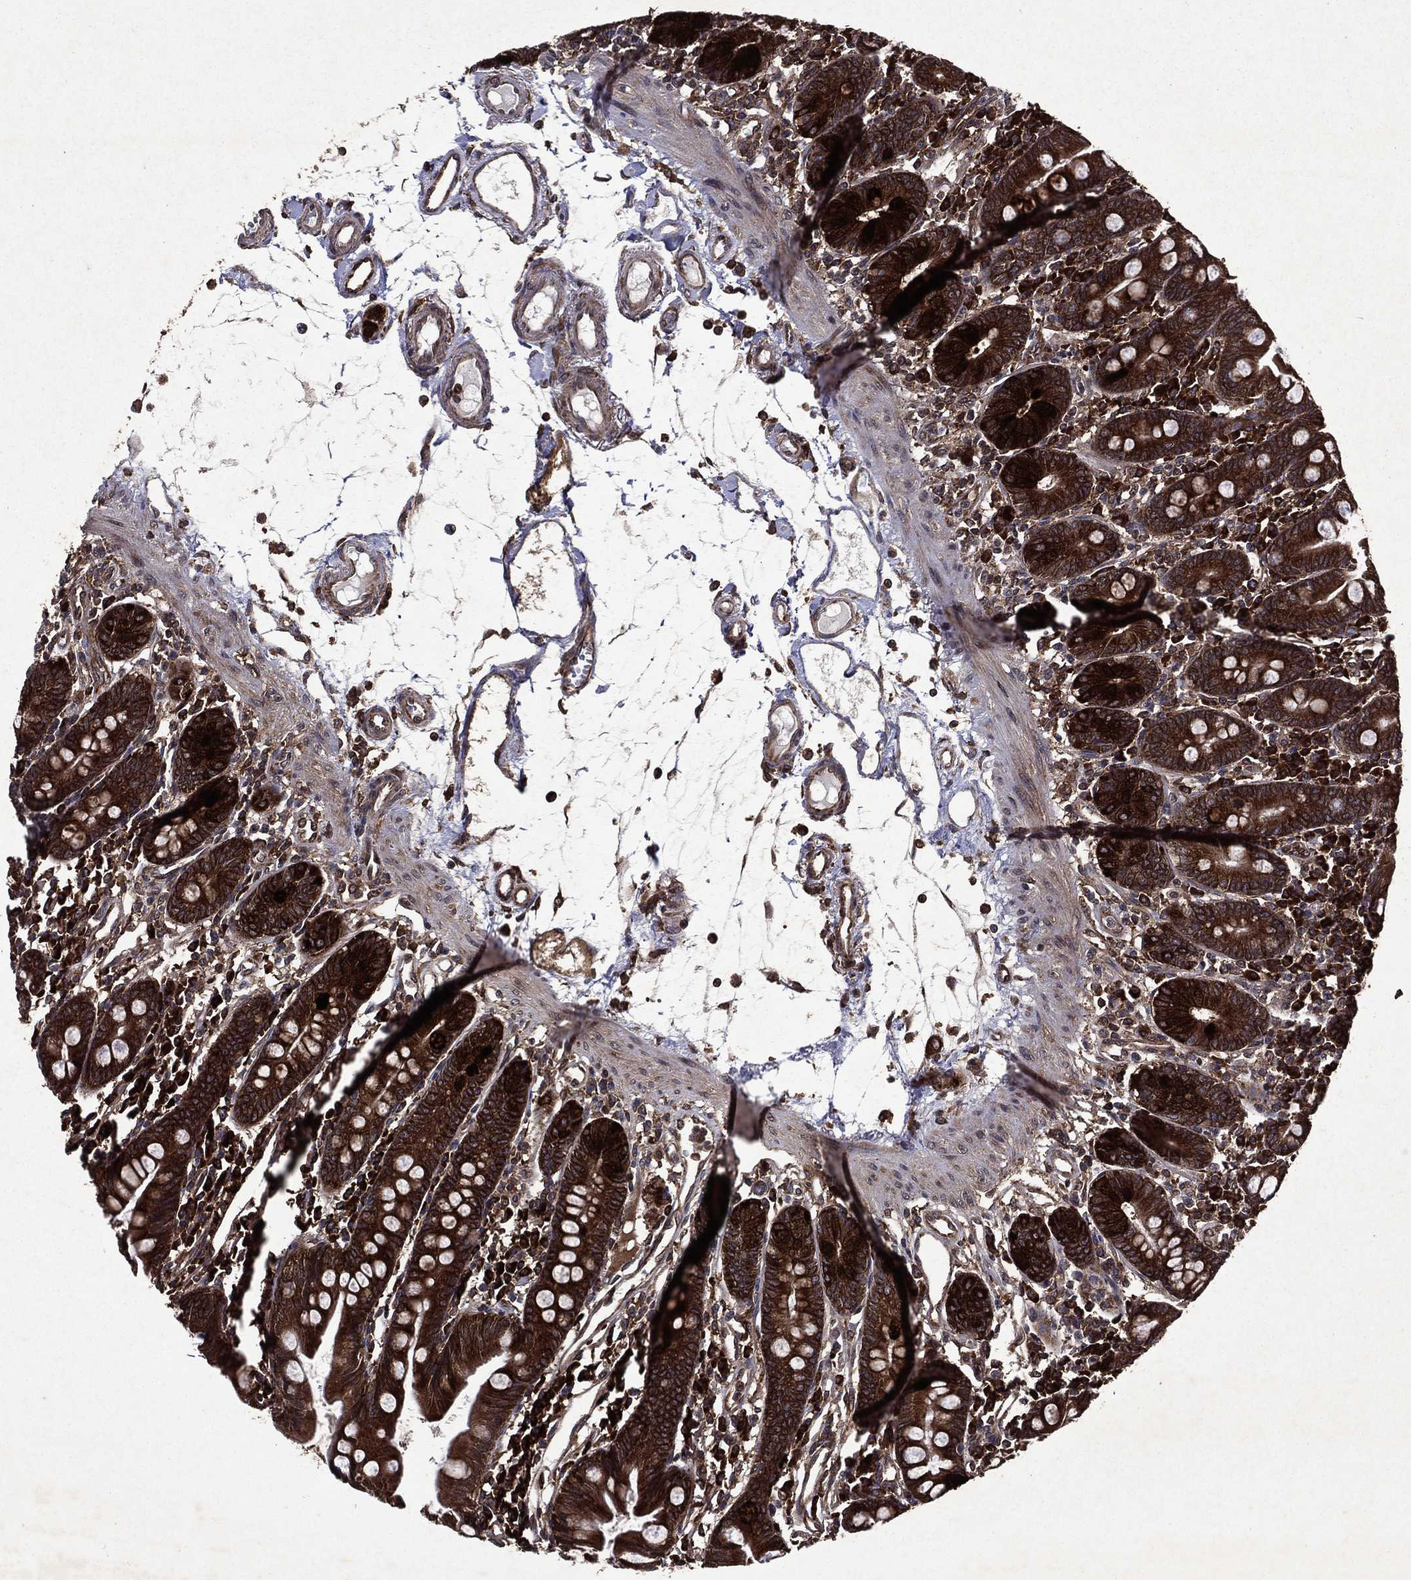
{"staining": {"intensity": "strong", "quantity": ">75%", "location": "cytoplasmic/membranous"}, "tissue": "small intestine", "cell_type": "Glandular cells", "image_type": "normal", "snomed": [{"axis": "morphology", "description": "Normal tissue, NOS"}, {"axis": "topography", "description": "Small intestine"}], "caption": "Small intestine stained with DAB immunohistochemistry demonstrates high levels of strong cytoplasmic/membranous staining in about >75% of glandular cells.", "gene": "EIF2B4", "patient": {"sex": "male", "age": 88}}